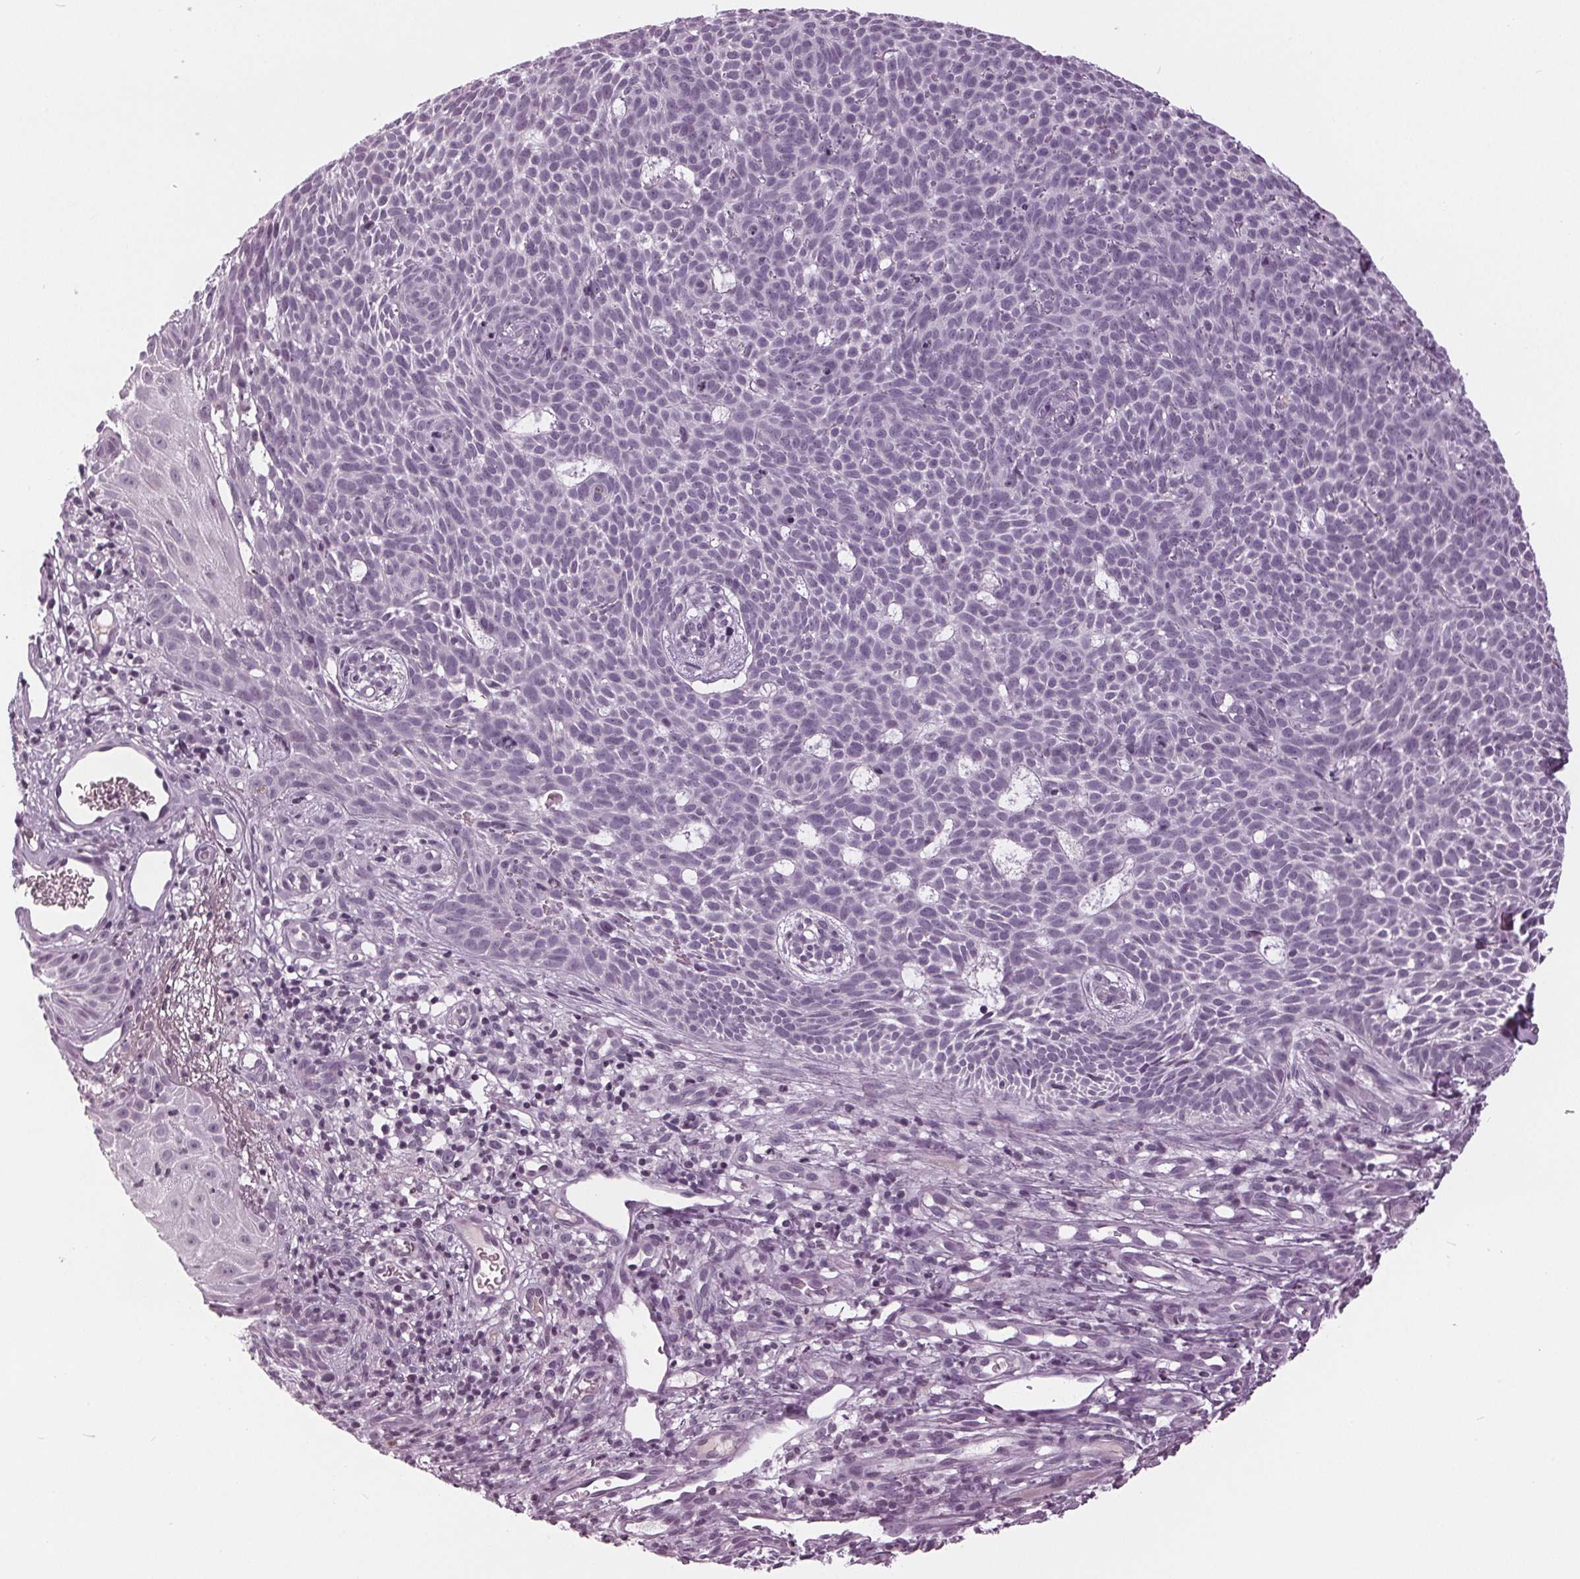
{"staining": {"intensity": "negative", "quantity": "none", "location": "none"}, "tissue": "skin cancer", "cell_type": "Tumor cells", "image_type": "cancer", "snomed": [{"axis": "morphology", "description": "Basal cell carcinoma"}, {"axis": "topography", "description": "Skin"}], "caption": "Immunohistochemistry (IHC) image of skin basal cell carcinoma stained for a protein (brown), which shows no staining in tumor cells. The staining was performed using DAB (3,3'-diaminobenzidine) to visualize the protein expression in brown, while the nuclei were stained in blue with hematoxylin (Magnification: 20x).", "gene": "SLC9A4", "patient": {"sex": "male", "age": 59}}